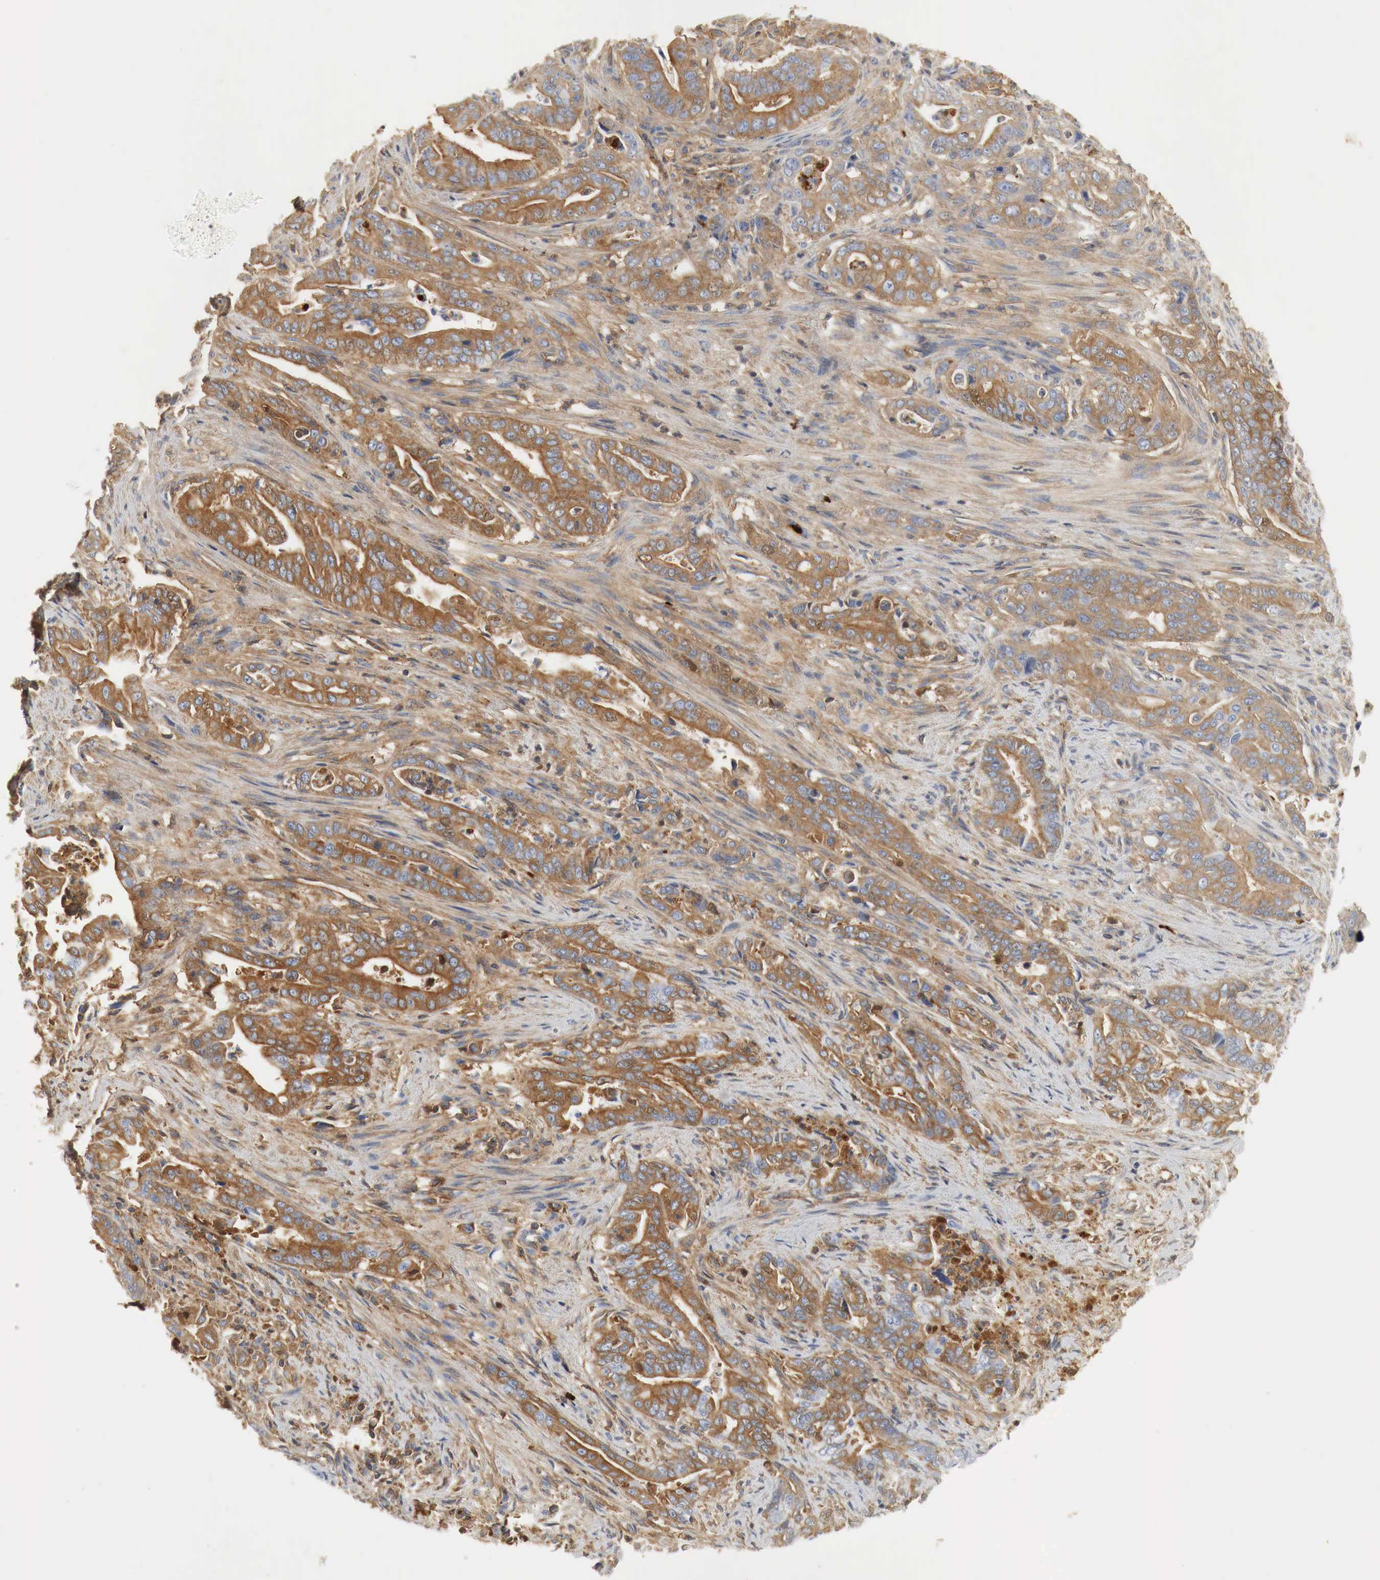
{"staining": {"intensity": "moderate", "quantity": "25%-75%", "location": "cytoplasmic/membranous"}, "tissue": "stomach cancer", "cell_type": "Tumor cells", "image_type": "cancer", "snomed": [{"axis": "morphology", "description": "Adenocarcinoma, NOS"}, {"axis": "topography", "description": "Stomach"}], "caption": "Brown immunohistochemical staining in human stomach cancer demonstrates moderate cytoplasmic/membranous expression in approximately 25%-75% of tumor cells.", "gene": "IGLC3", "patient": {"sex": "female", "age": 76}}